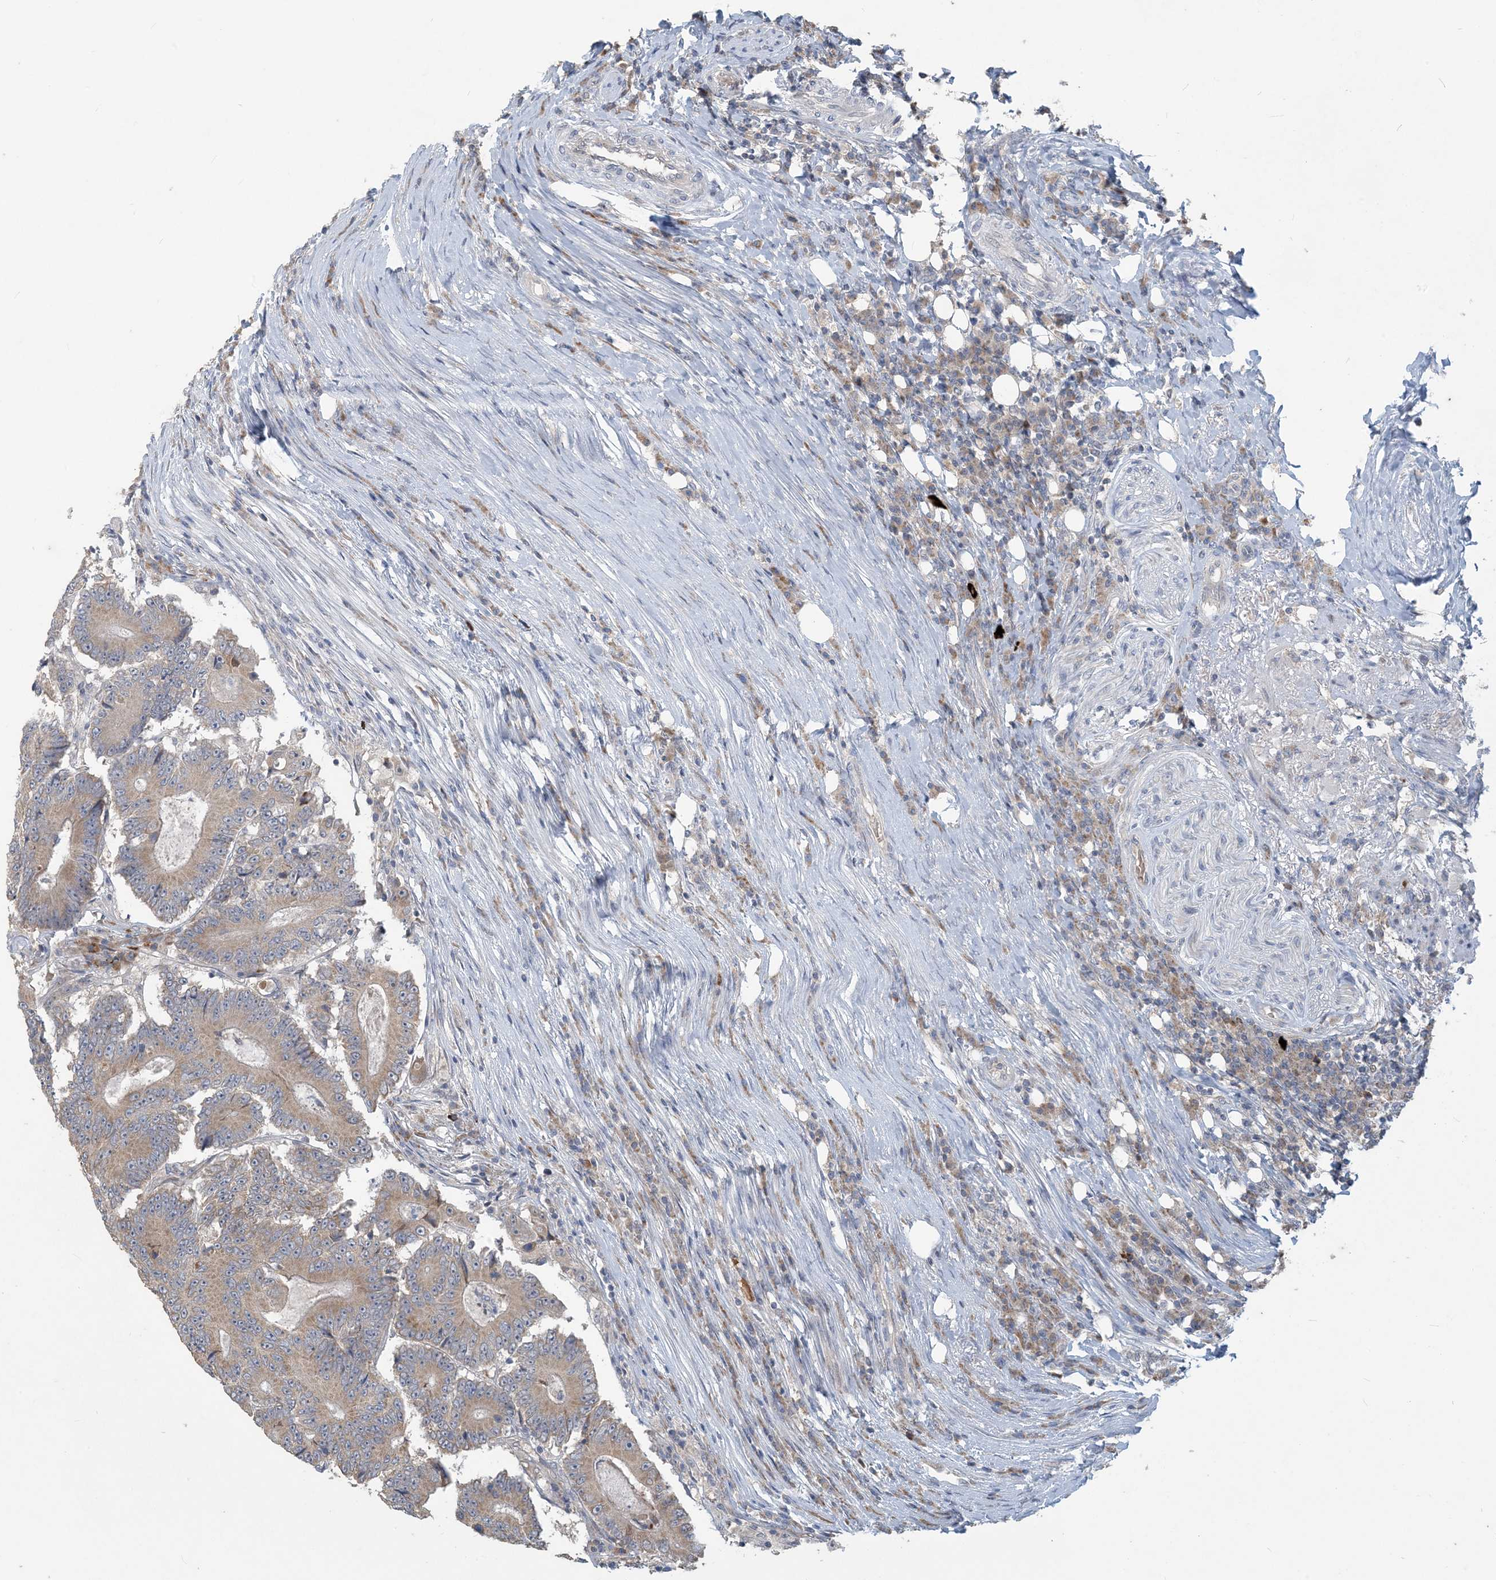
{"staining": {"intensity": "moderate", "quantity": ">75%", "location": "cytoplasmic/membranous"}, "tissue": "colorectal cancer", "cell_type": "Tumor cells", "image_type": "cancer", "snomed": [{"axis": "morphology", "description": "Adenocarcinoma, NOS"}, {"axis": "topography", "description": "Colon"}], "caption": "Colorectal cancer (adenocarcinoma) stained with a protein marker displays moderate staining in tumor cells.", "gene": "PUSL1", "patient": {"sex": "male", "age": 83}}